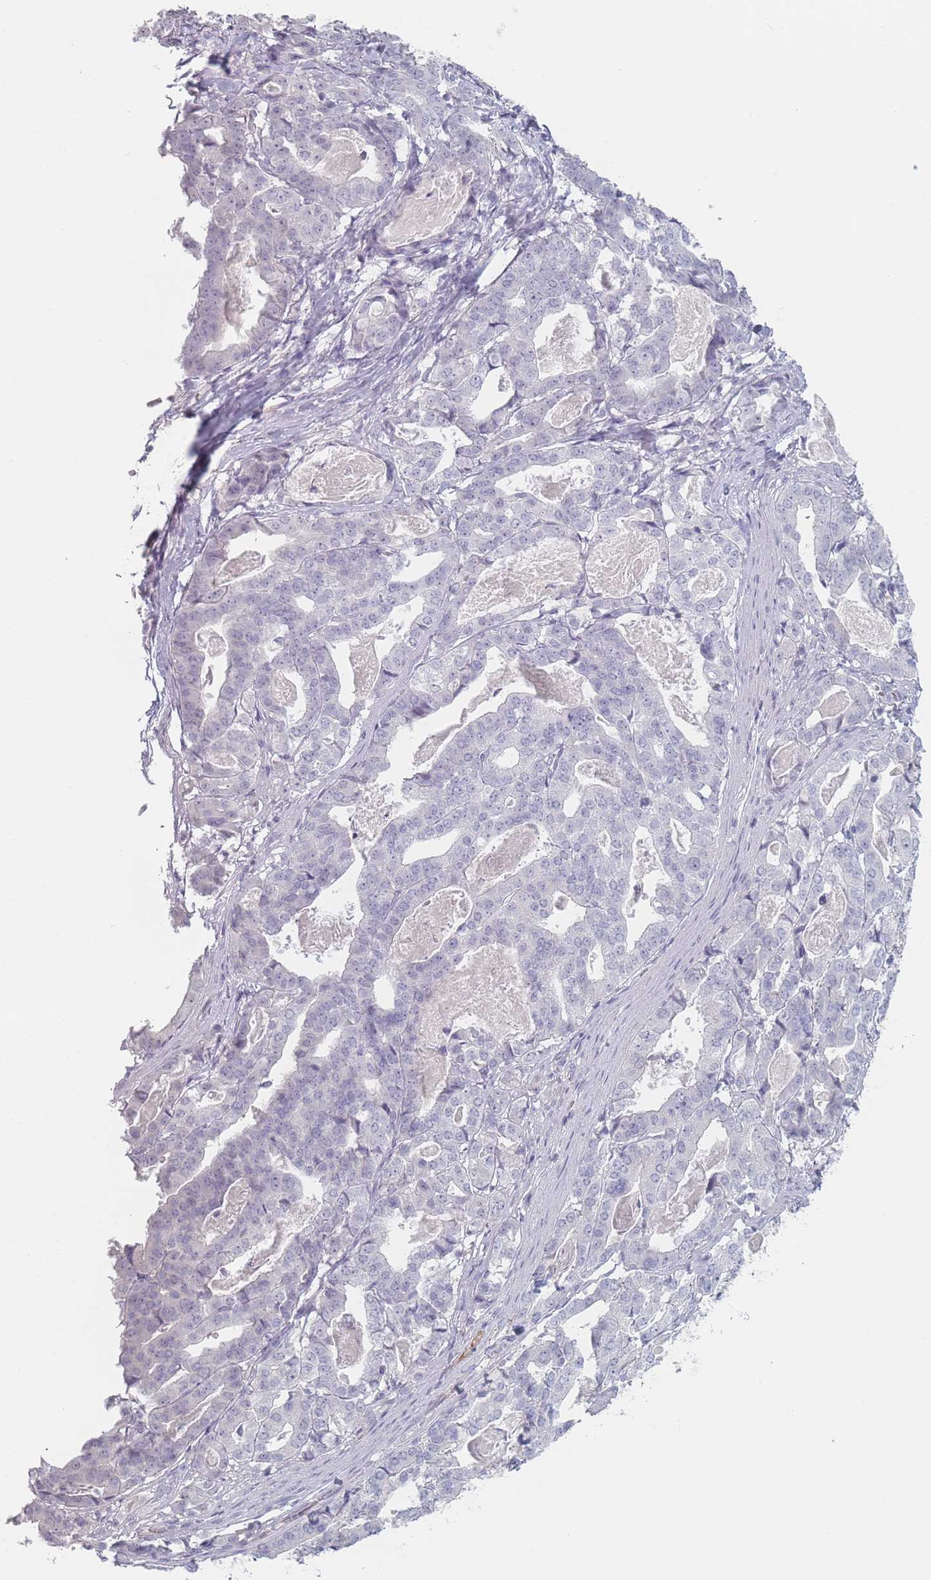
{"staining": {"intensity": "negative", "quantity": "none", "location": "none"}, "tissue": "stomach cancer", "cell_type": "Tumor cells", "image_type": "cancer", "snomed": [{"axis": "morphology", "description": "Adenocarcinoma, NOS"}, {"axis": "topography", "description": "Stomach"}], "caption": "Stomach adenocarcinoma stained for a protein using immunohistochemistry (IHC) demonstrates no staining tumor cells.", "gene": "RNF4", "patient": {"sex": "male", "age": 48}}